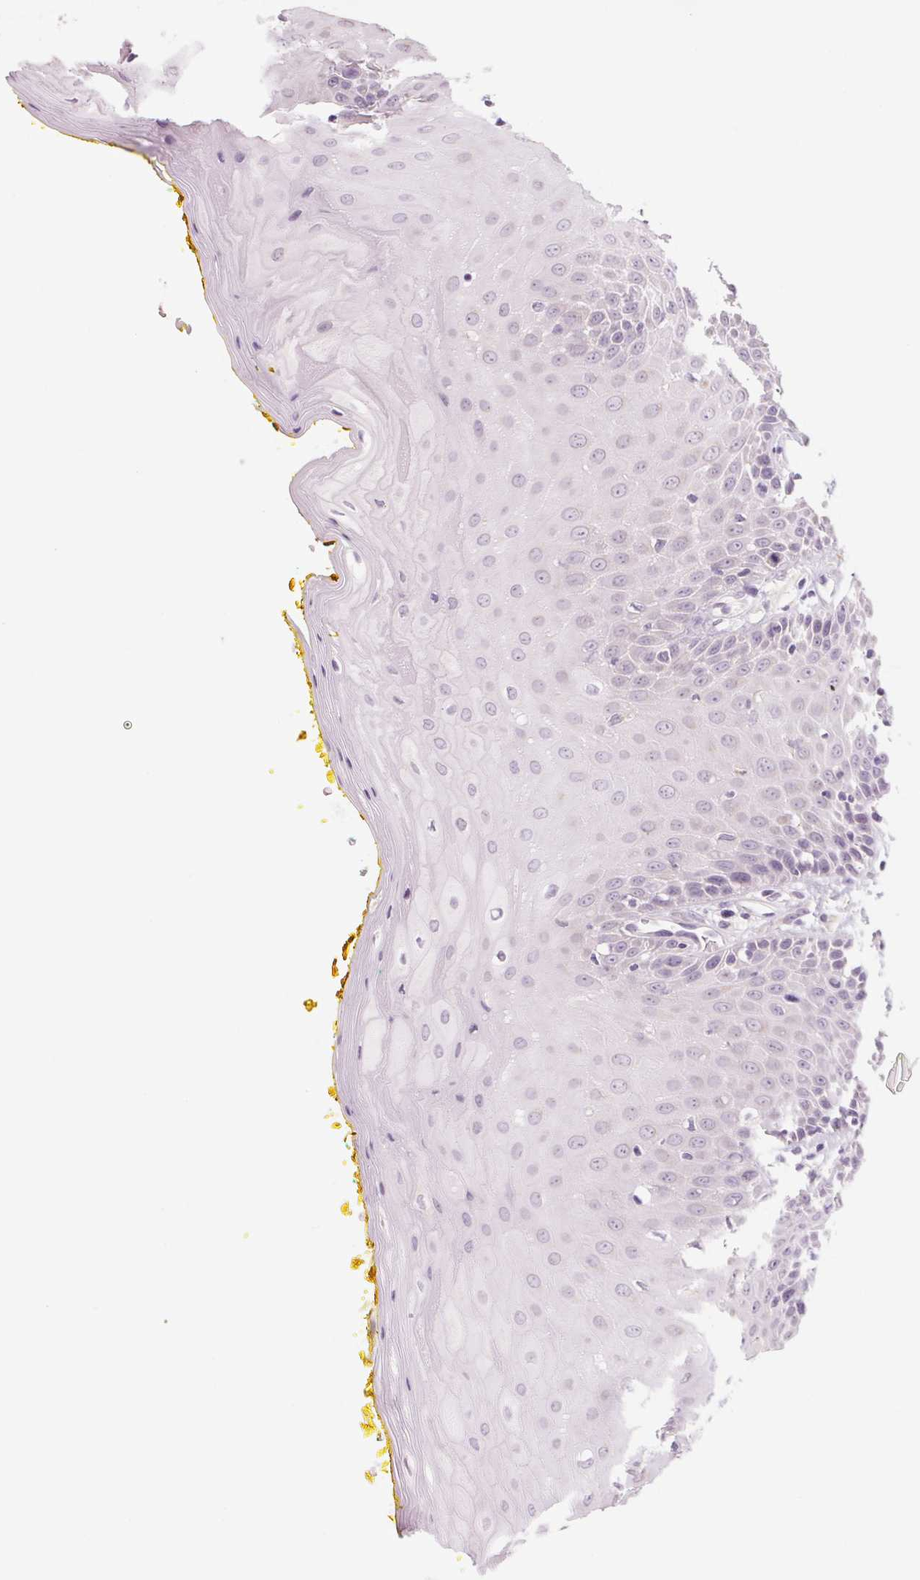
{"staining": {"intensity": "negative", "quantity": "none", "location": "none"}, "tissue": "oral mucosa", "cell_type": "Squamous epithelial cells", "image_type": "normal", "snomed": [{"axis": "morphology", "description": "Normal tissue, NOS"}, {"axis": "morphology", "description": "Squamous cell carcinoma, NOS"}, {"axis": "topography", "description": "Oral tissue"}, {"axis": "topography", "description": "Head-Neck"}], "caption": "An image of oral mucosa stained for a protein displays no brown staining in squamous epithelial cells. (DAB (3,3'-diaminobenzidine) immunohistochemistry (IHC) visualized using brightfield microscopy, high magnification).", "gene": "POU1F1", "patient": {"sex": "female", "age": 70}}